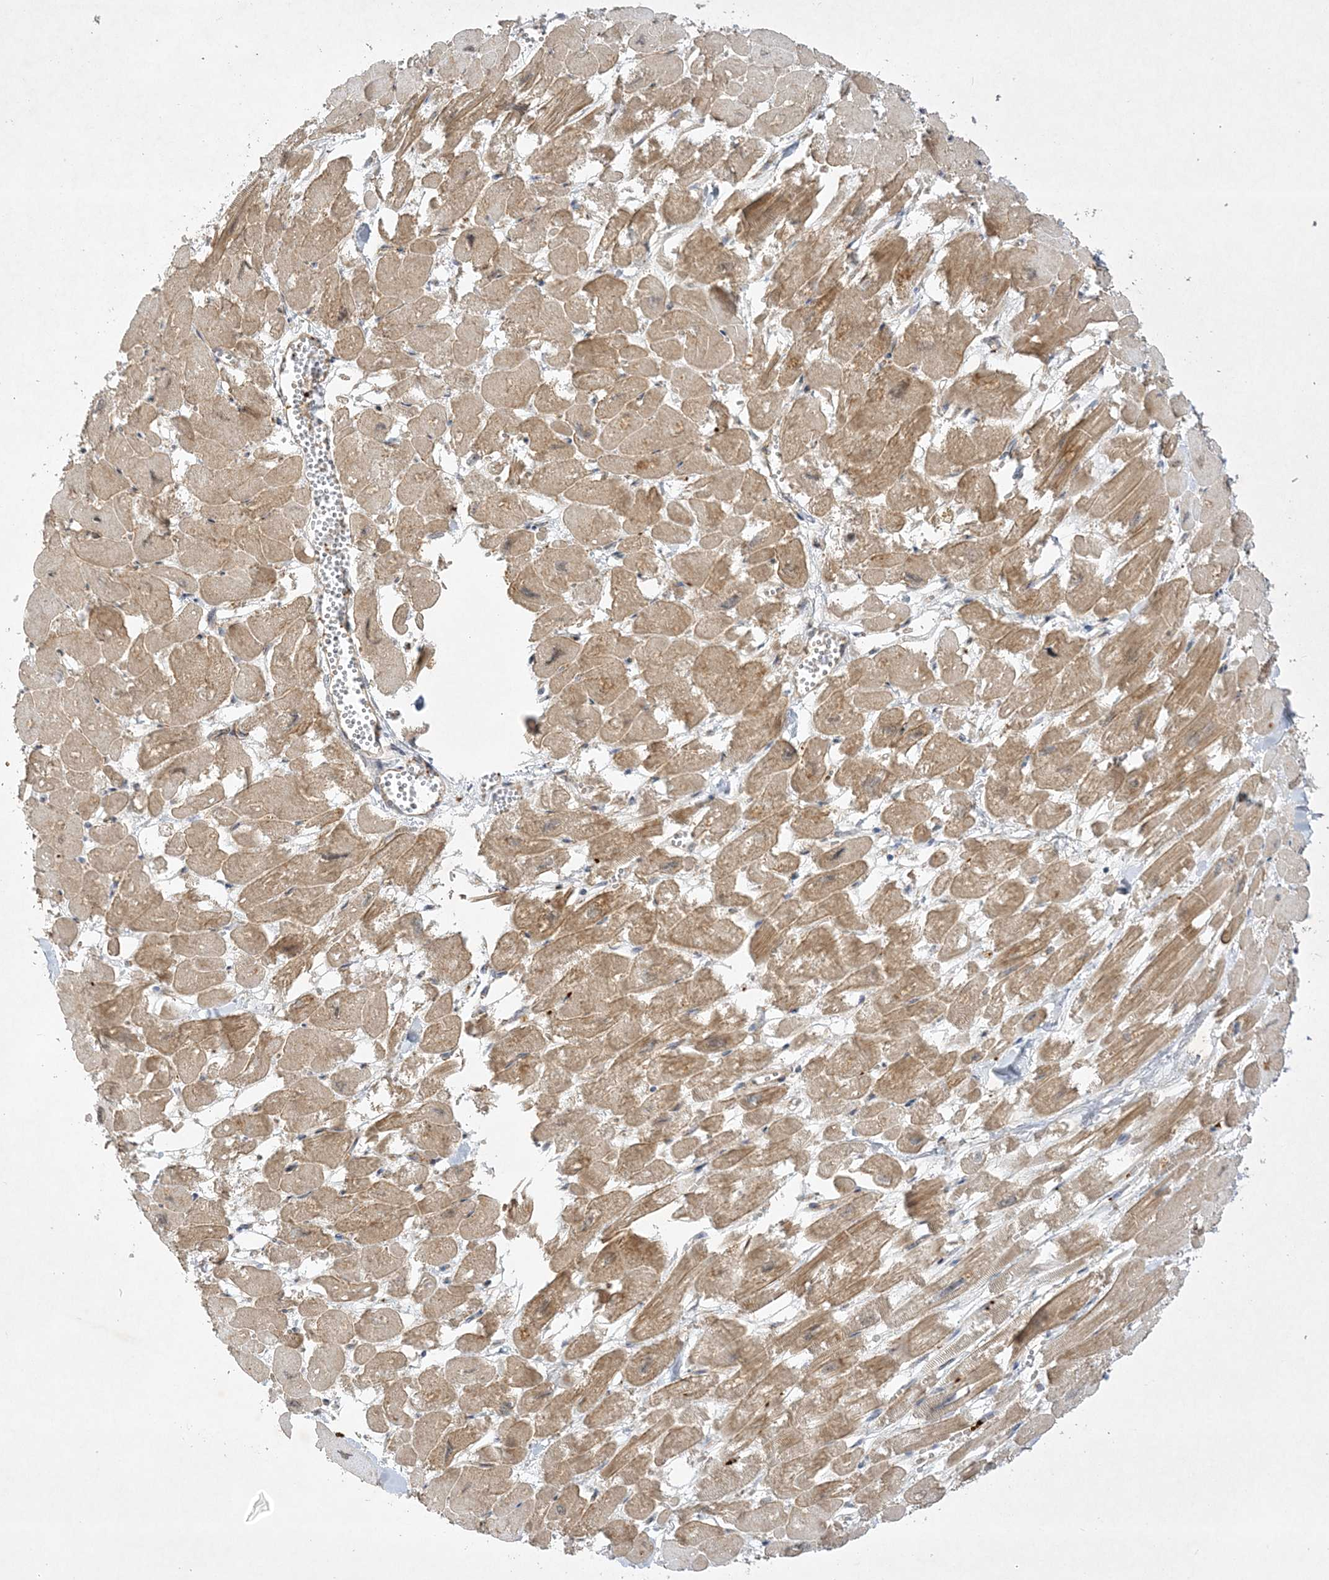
{"staining": {"intensity": "moderate", "quantity": ">75%", "location": "cytoplasmic/membranous"}, "tissue": "heart muscle", "cell_type": "Cardiomyocytes", "image_type": "normal", "snomed": [{"axis": "morphology", "description": "Normal tissue, NOS"}, {"axis": "topography", "description": "Heart"}], "caption": "An image of human heart muscle stained for a protein exhibits moderate cytoplasmic/membranous brown staining in cardiomyocytes. The staining was performed using DAB (3,3'-diaminobenzidine) to visualize the protein expression in brown, while the nuclei were stained in blue with hematoxylin (Magnification: 20x).", "gene": "NAF1", "patient": {"sex": "male", "age": 54}}